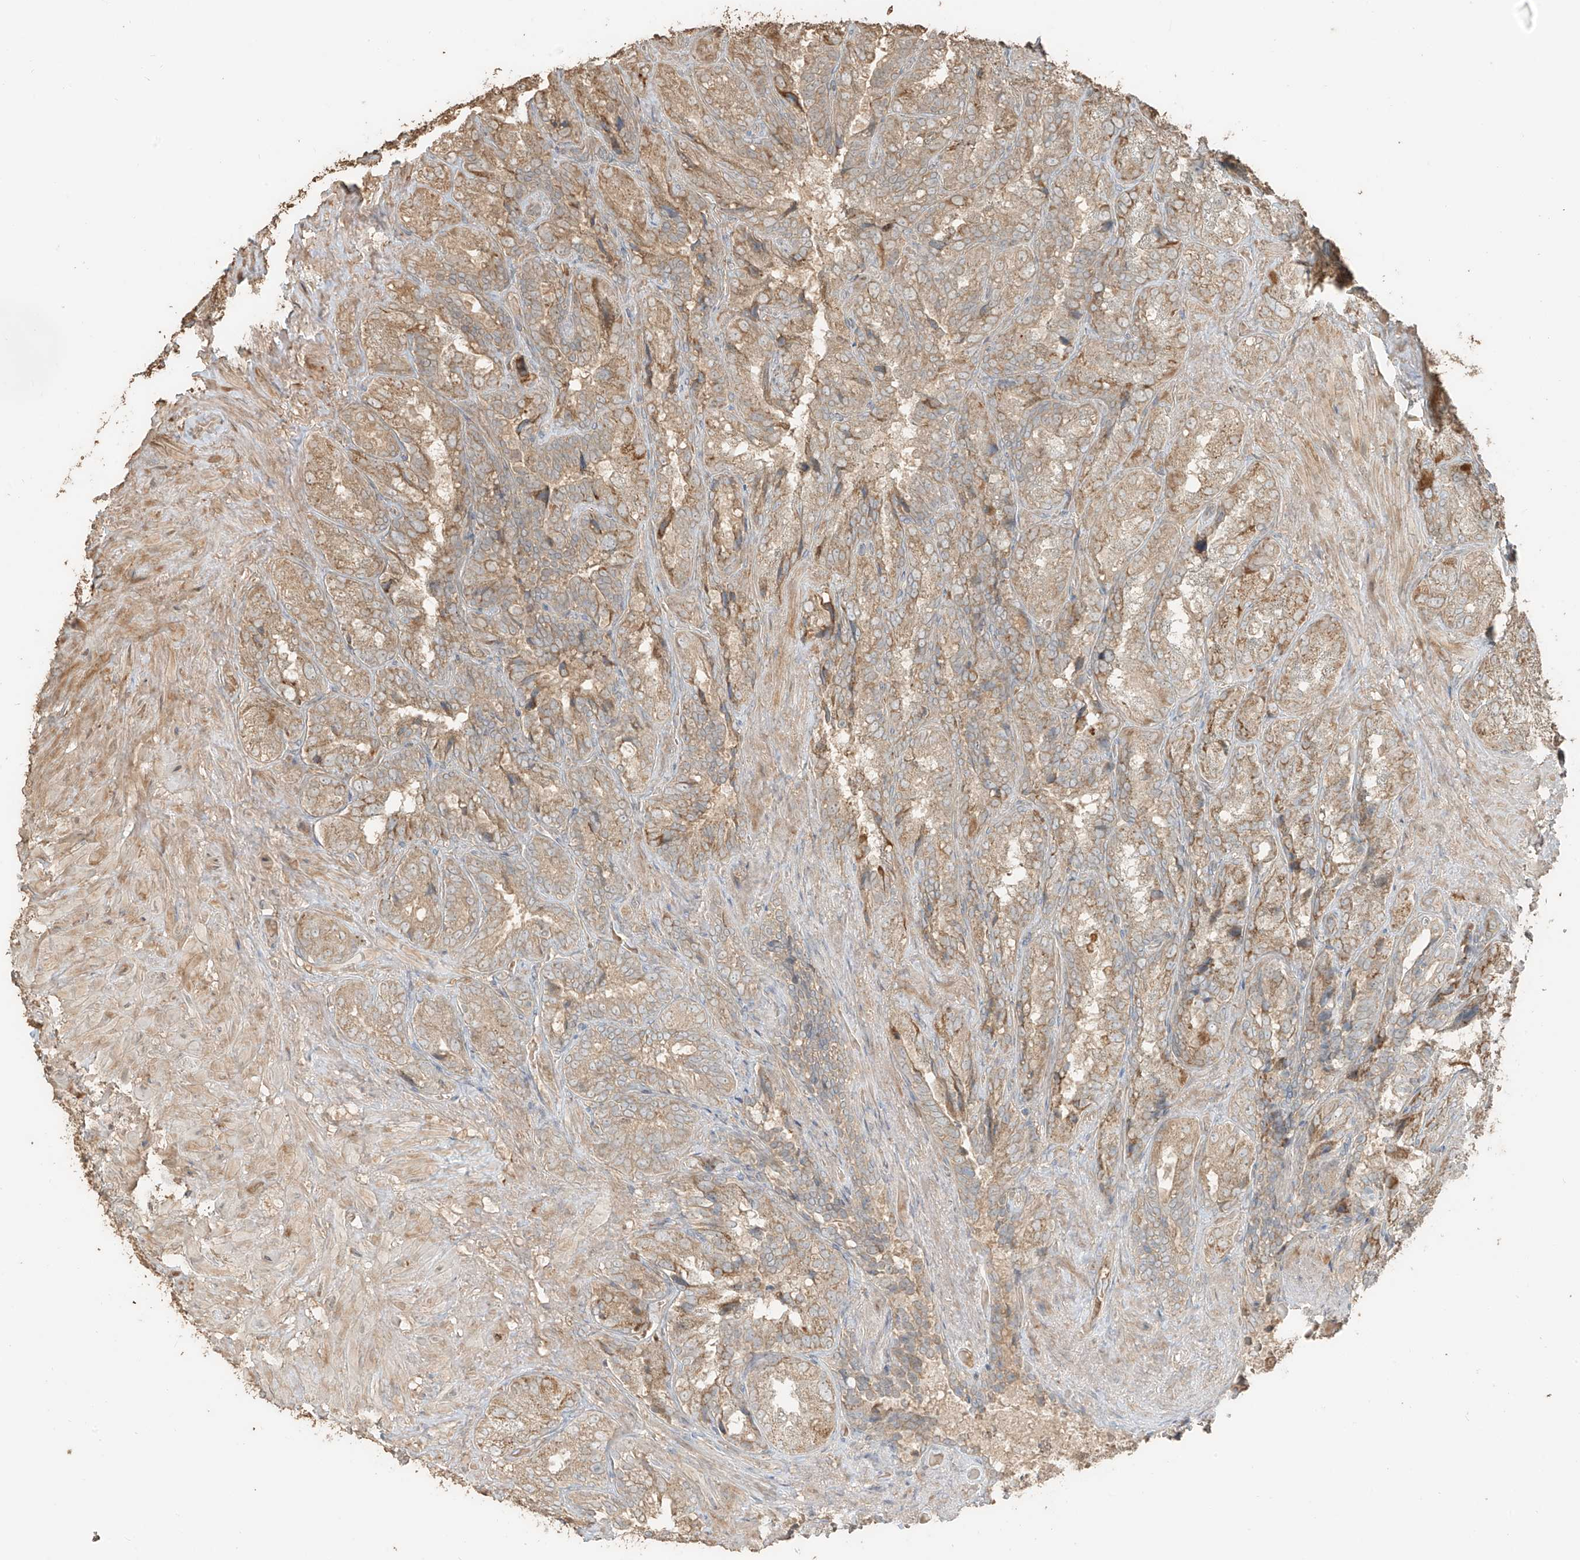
{"staining": {"intensity": "weak", "quantity": ">75%", "location": "cytoplasmic/membranous"}, "tissue": "seminal vesicle", "cell_type": "Glandular cells", "image_type": "normal", "snomed": [{"axis": "morphology", "description": "Normal tissue, NOS"}, {"axis": "topography", "description": "Seminal veicle"}, {"axis": "topography", "description": "Peripheral nerve tissue"}], "caption": "Immunohistochemical staining of unremarkable seminal vesicle shows low levels of weak cytoplasmic/membranous expression in about >75% of glandular cells. (DAB IHC with brightfield microscopy, high magnification).", "gene": "RFTN2", "patient": {"sex": "male", "age": 63}}